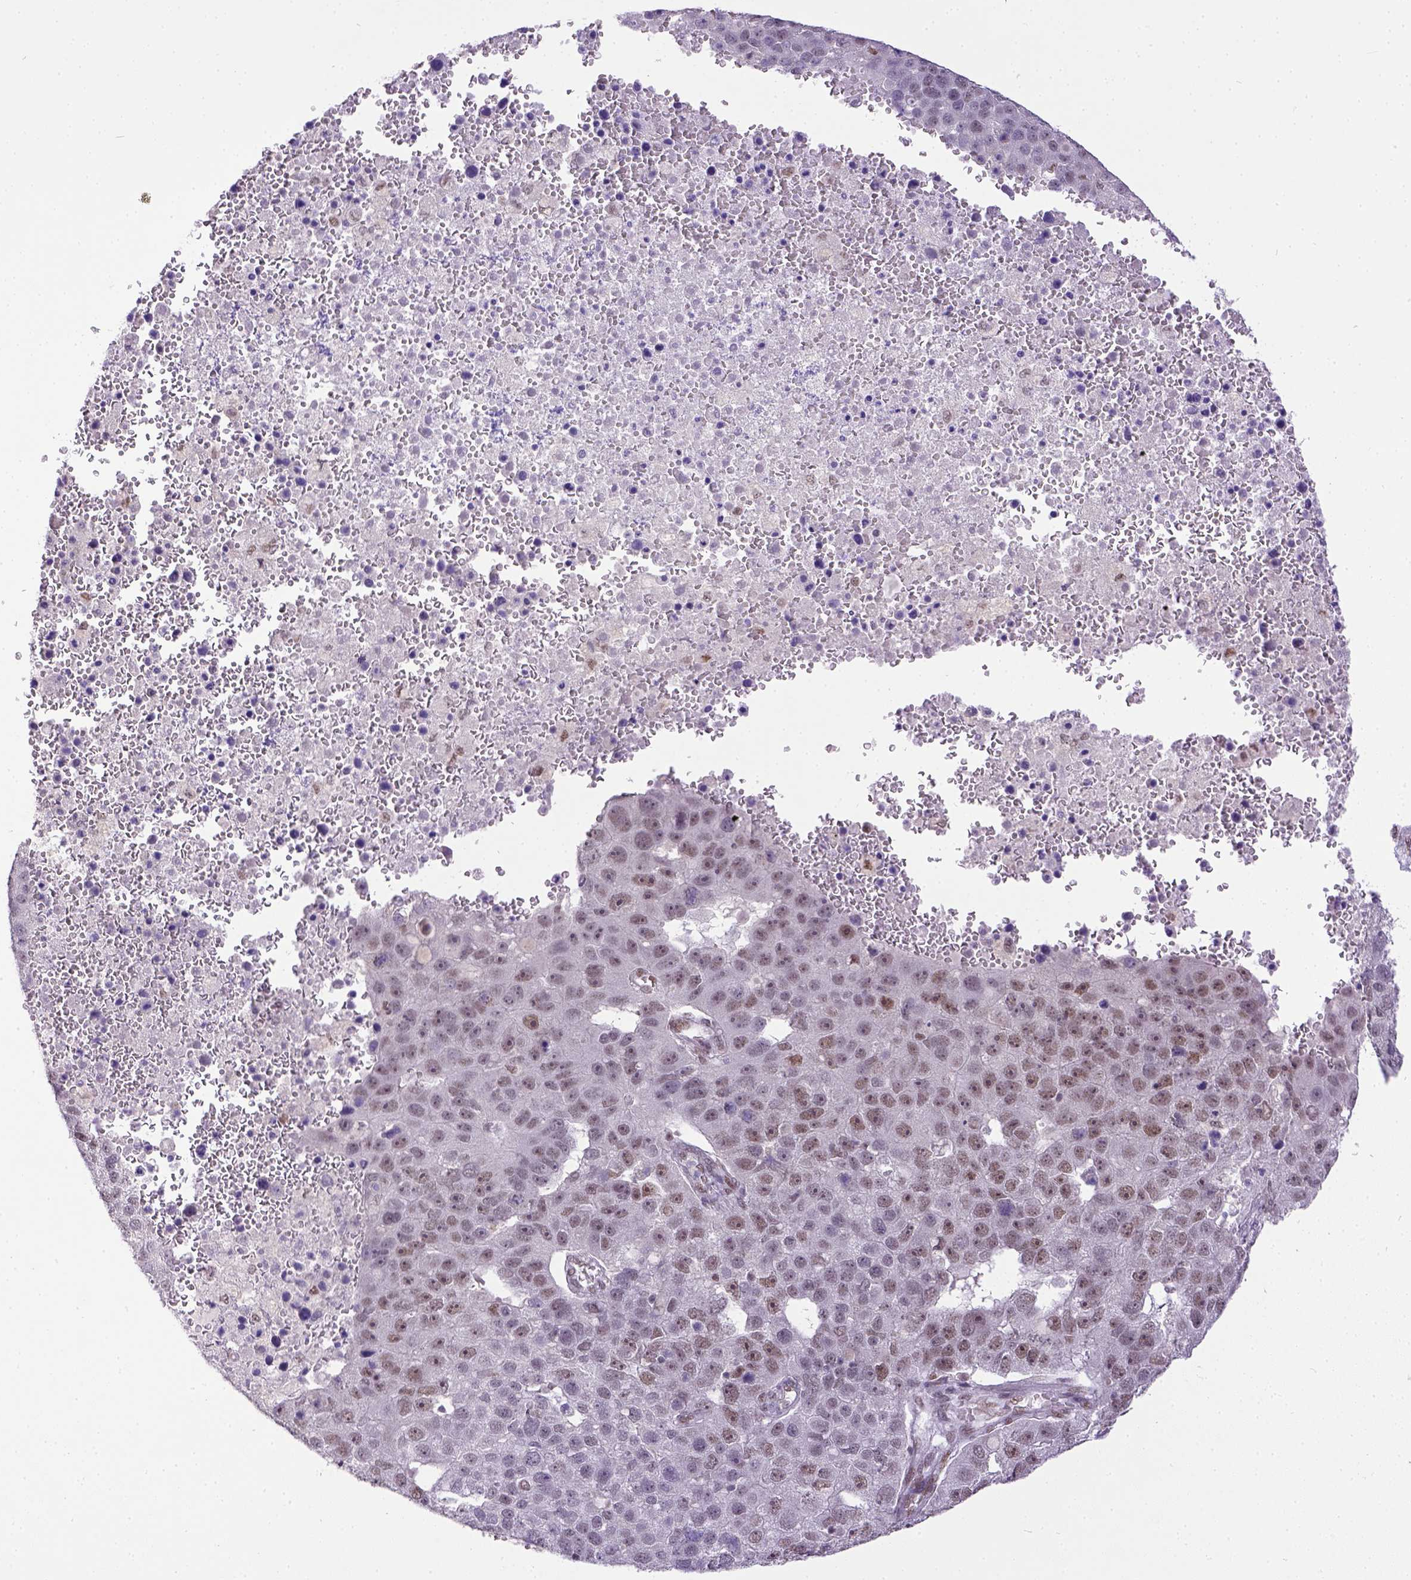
{"staining": {"intensity": "weak", "quantity": "25%-75%", "location": "nuclear"}, "tissue": "pancreatic cancer", "cell_type": "Tumor cells", "image_type": "cancer", "snomed": [{"axis": "morphology", "description": "Adenocarcinoma, NOS"}, {"axis": "topography", "description": "Pancreas"}], "caption": "A low amount of weak nuclear staining is identified in approximately 25%-75% of tumor cells in adenocarcinoma (pancreatic) tissue.", "gene": "ERCC1", "patient": {"sex": "female", "age": 61}}